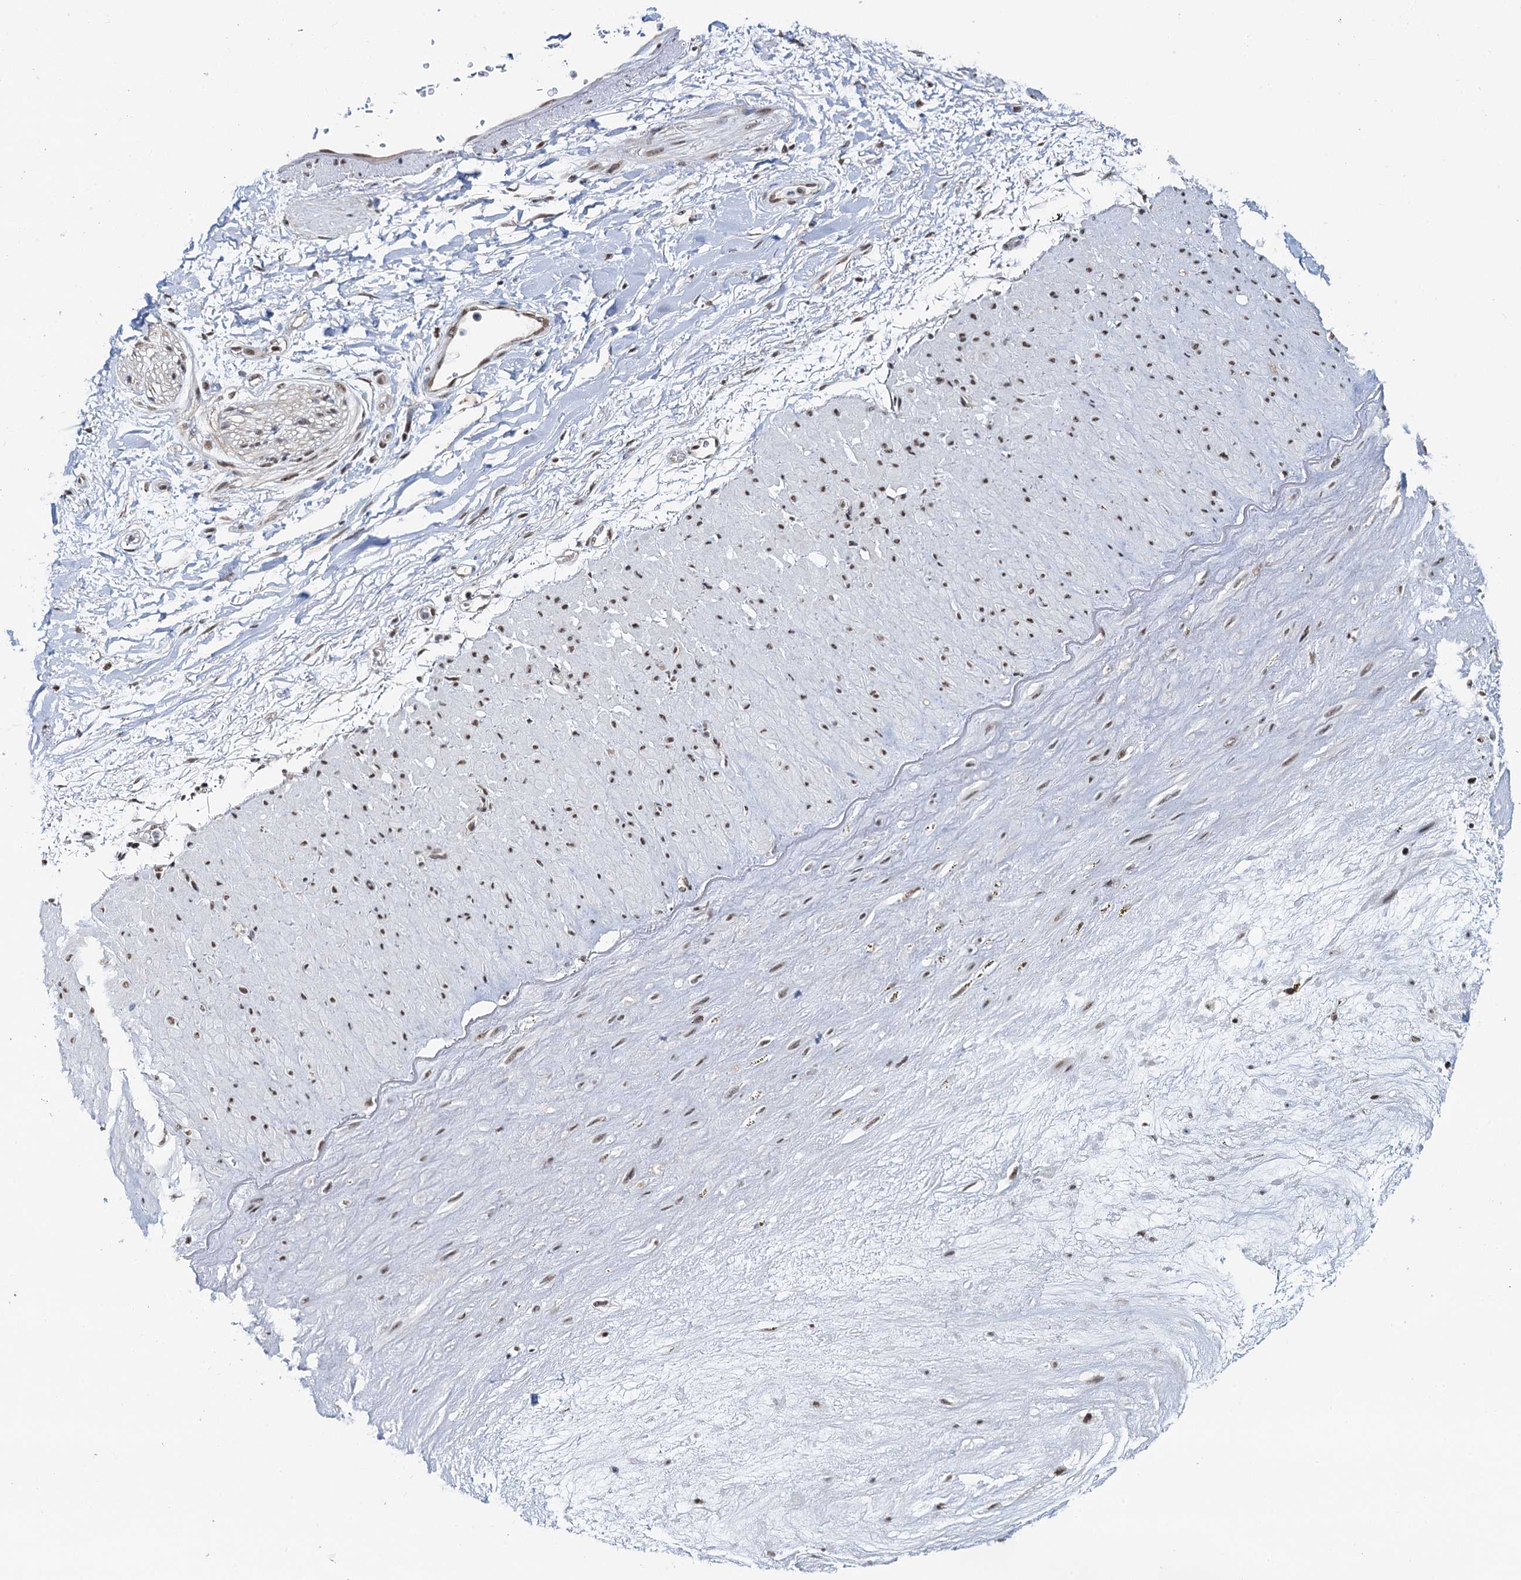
{"staining": {"intensity": "weak", "quantity": ">75%", "location": "nuclear"}, "tissue": "adipose tissue", "cell_type": "Adipocytes", "image_type": "normal", "snomed": [{"axis": "morphology", "description": "Normal tissue, NOS"}, {"axis": "topography", "description": "Soft tissue"}], "caption": "Weak nuclear protein staining is identified in about >75% of adipocytes in adipose tissue. (DAB (3,3'-diaminobenzidine) = brown stain, brightfield microscopy at high magnification).", "gene": "ZNF609", "patient": {"sex": "male", "age": 72}}